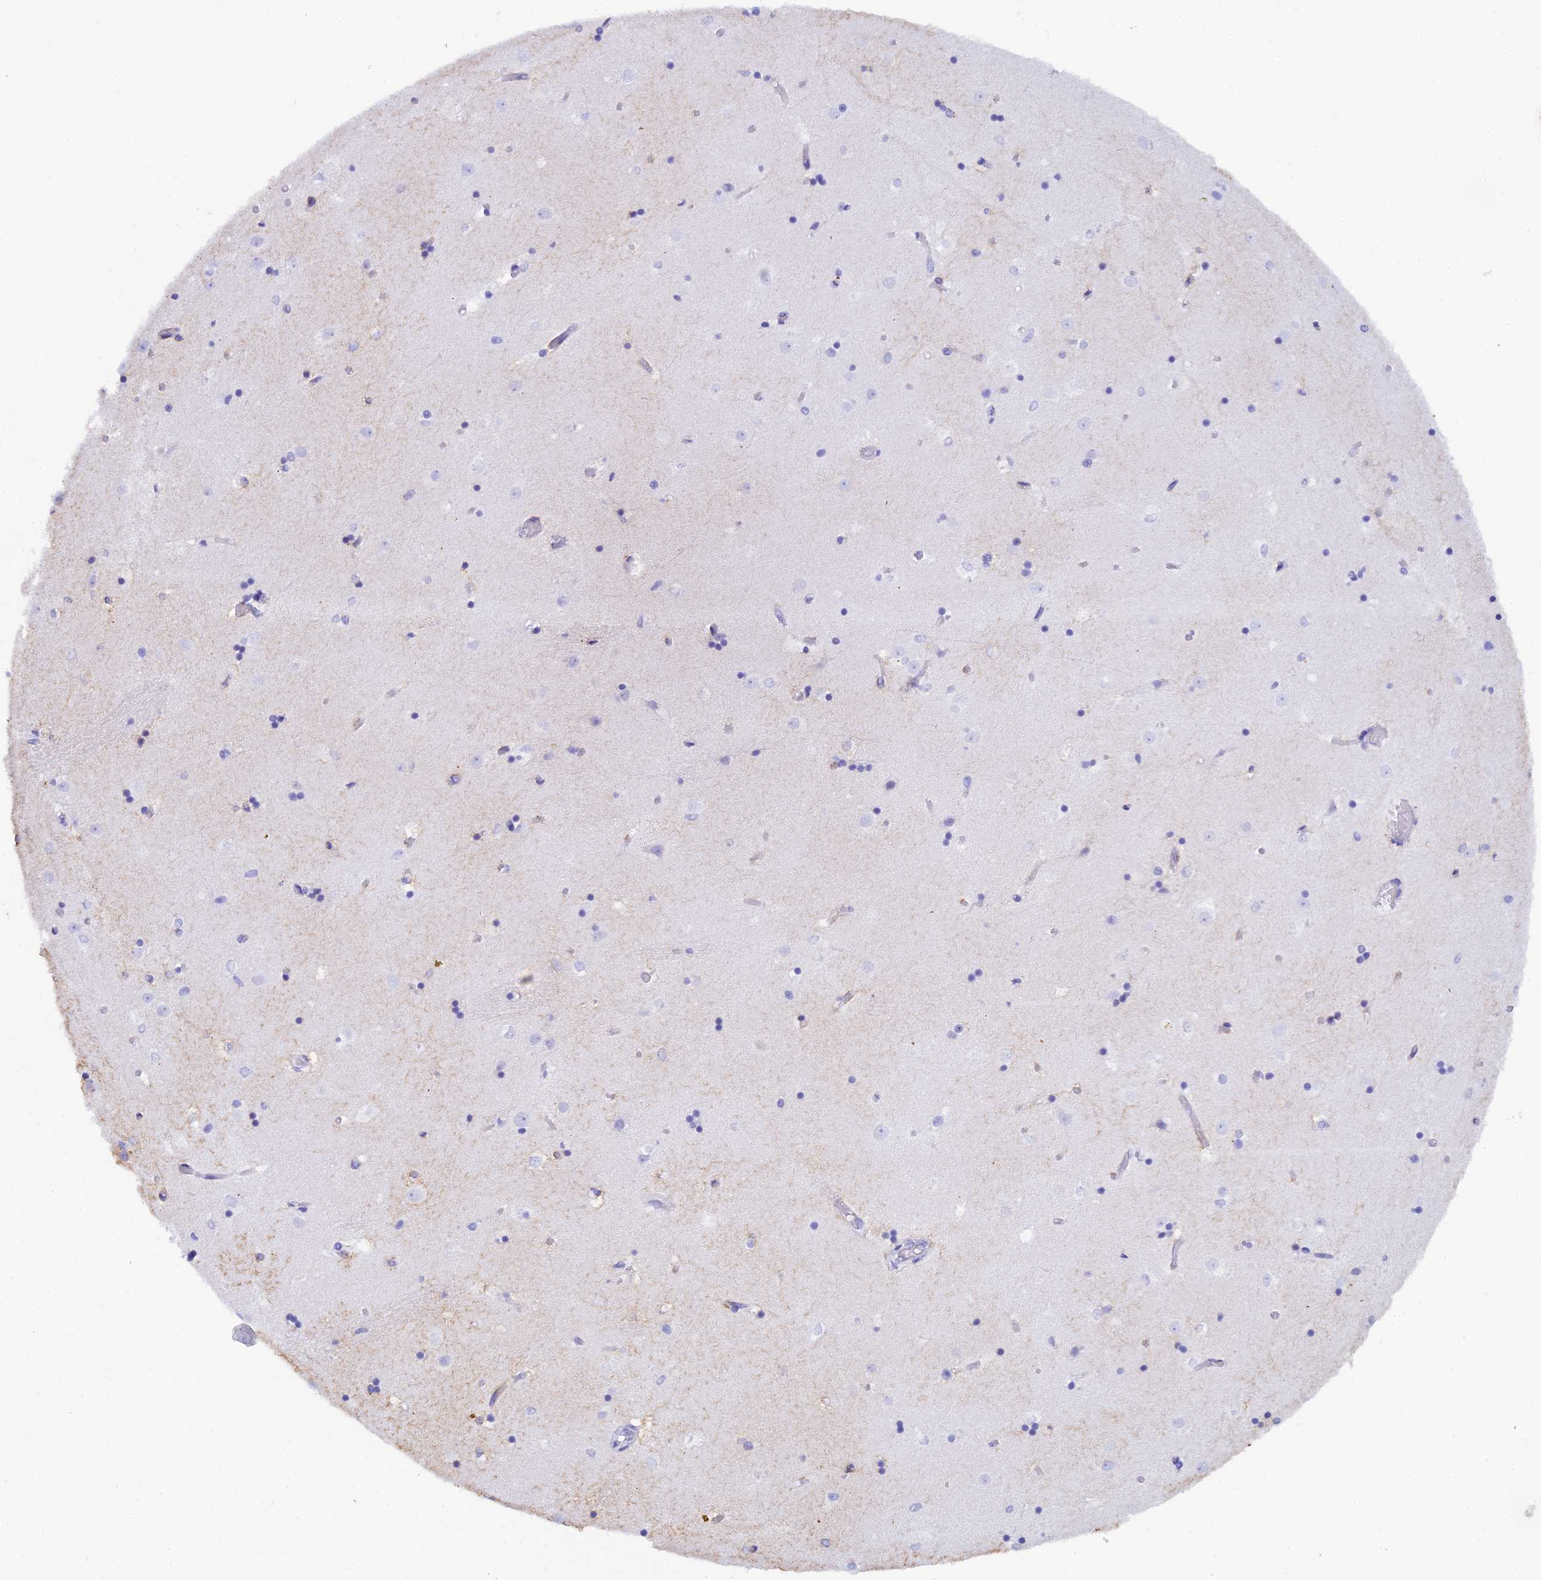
{"staining": {"intensity": "negative", "quantity": "none", "location": "none"}, "tissue": "caudate", "cell_type": "Glial cells", "image_type": "normal", "snomed": [{"axis": "morphology", "description": "Normal tissue, NOS"}, {"axis": "topography", "description": "Lateral ventricle wall"}], "caption": "Immunohistochemistry histopathology image of benign caudate: human caudate stained with DAB demonstrates no significant protein positivity in glial cells.", "gene": "REG1A", "patient": {"sex": "female", "age": 52}}